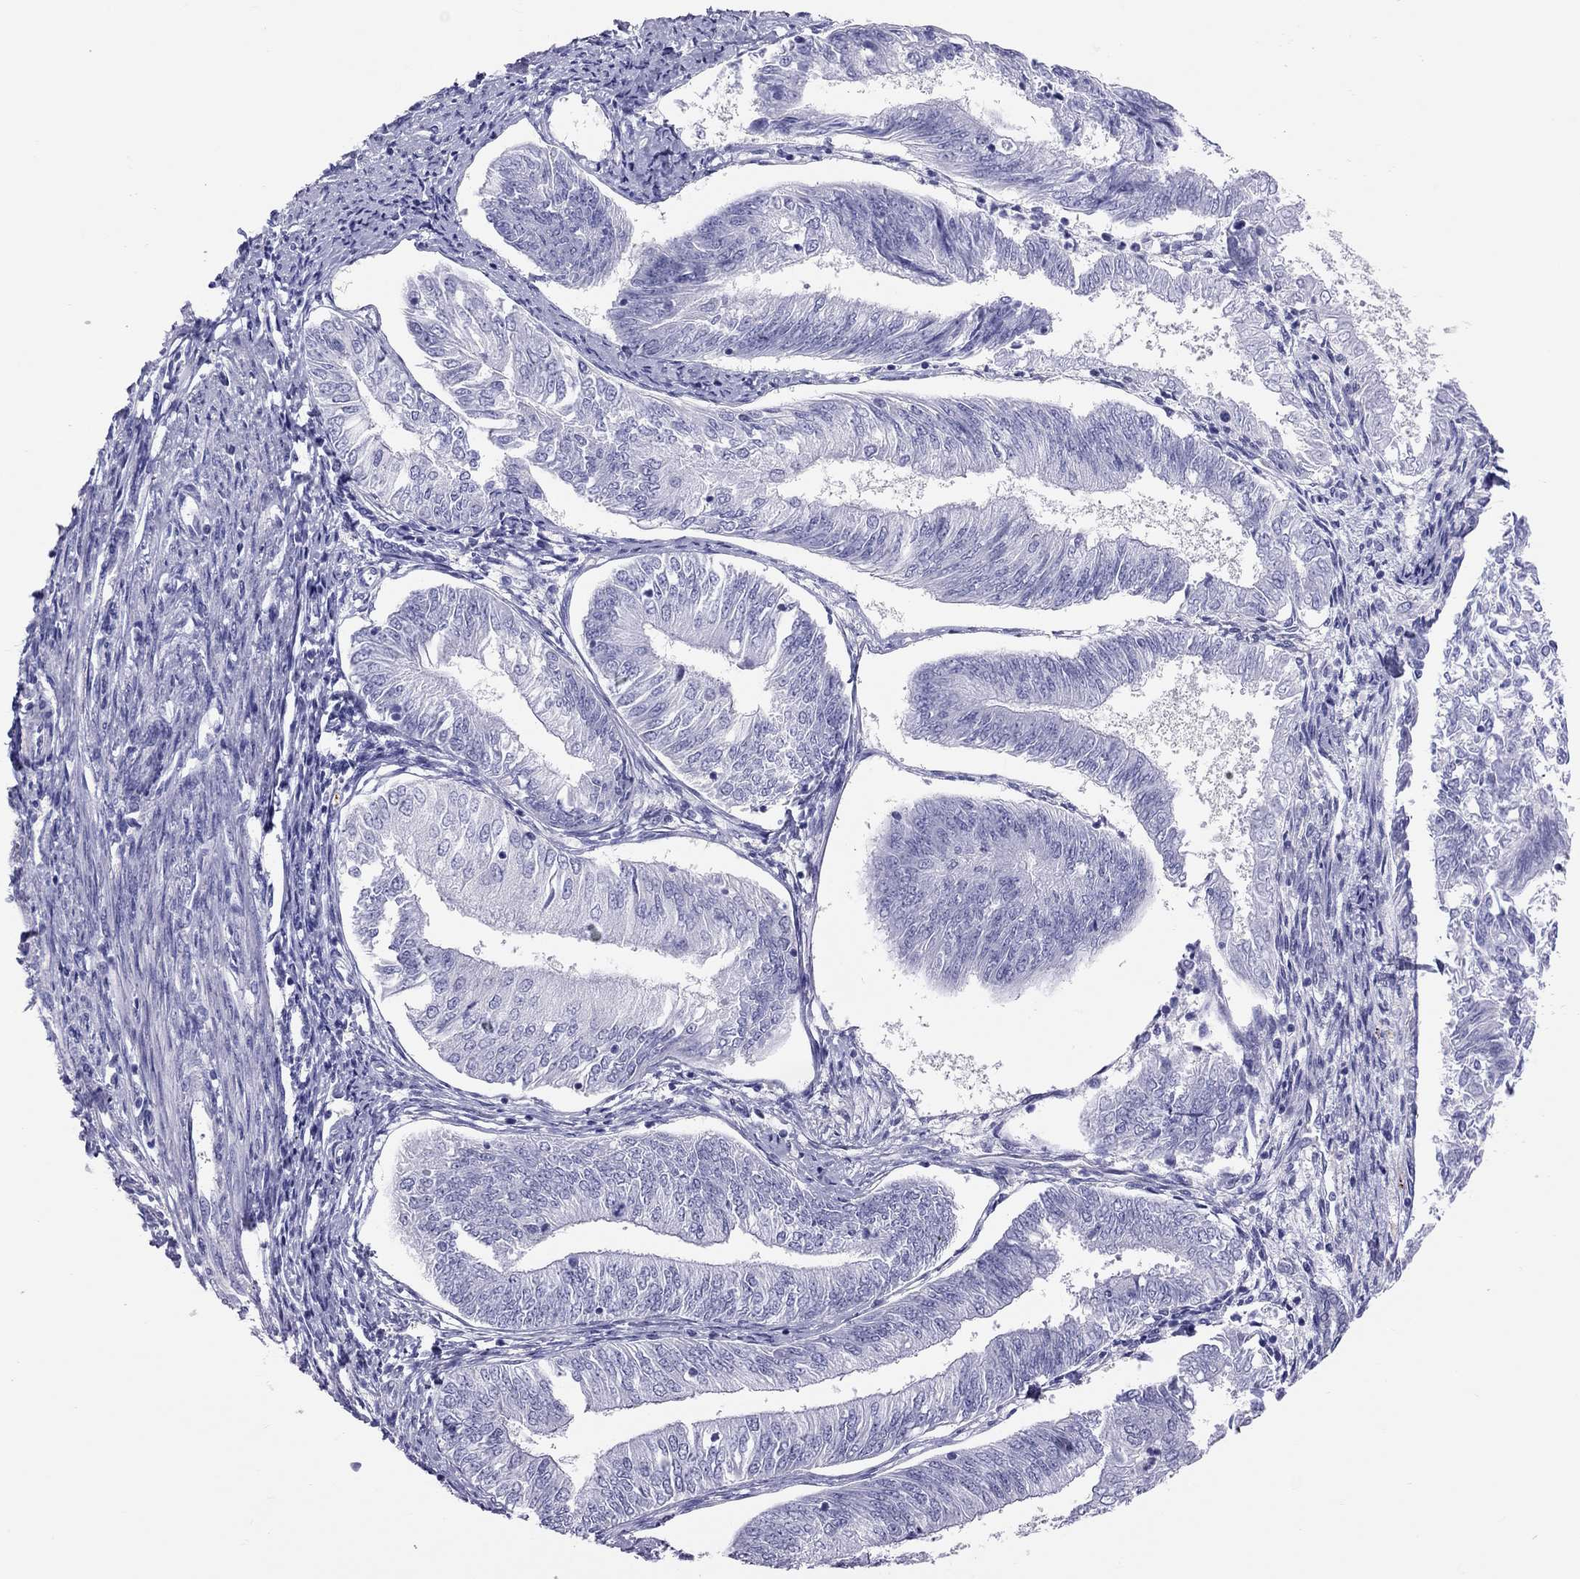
{"staining": {"intensity": "negative", "quantity": "none", "location": "none"}, "tissue": "endometrial cancer", "cell_type": "Tumor cells", "image_type": "cancer", "snomed": [{"axis": "morphology", "description": "Adenocarcinoma, NOS"}, {"axis": "topography", "description": "Endometrium"}], "caption": "Tumor cells are negative for protein expression in human endometrial adenocarcinoma.", "gene": "PSMB11", "patient": {"sex": "female", "age": 58}}